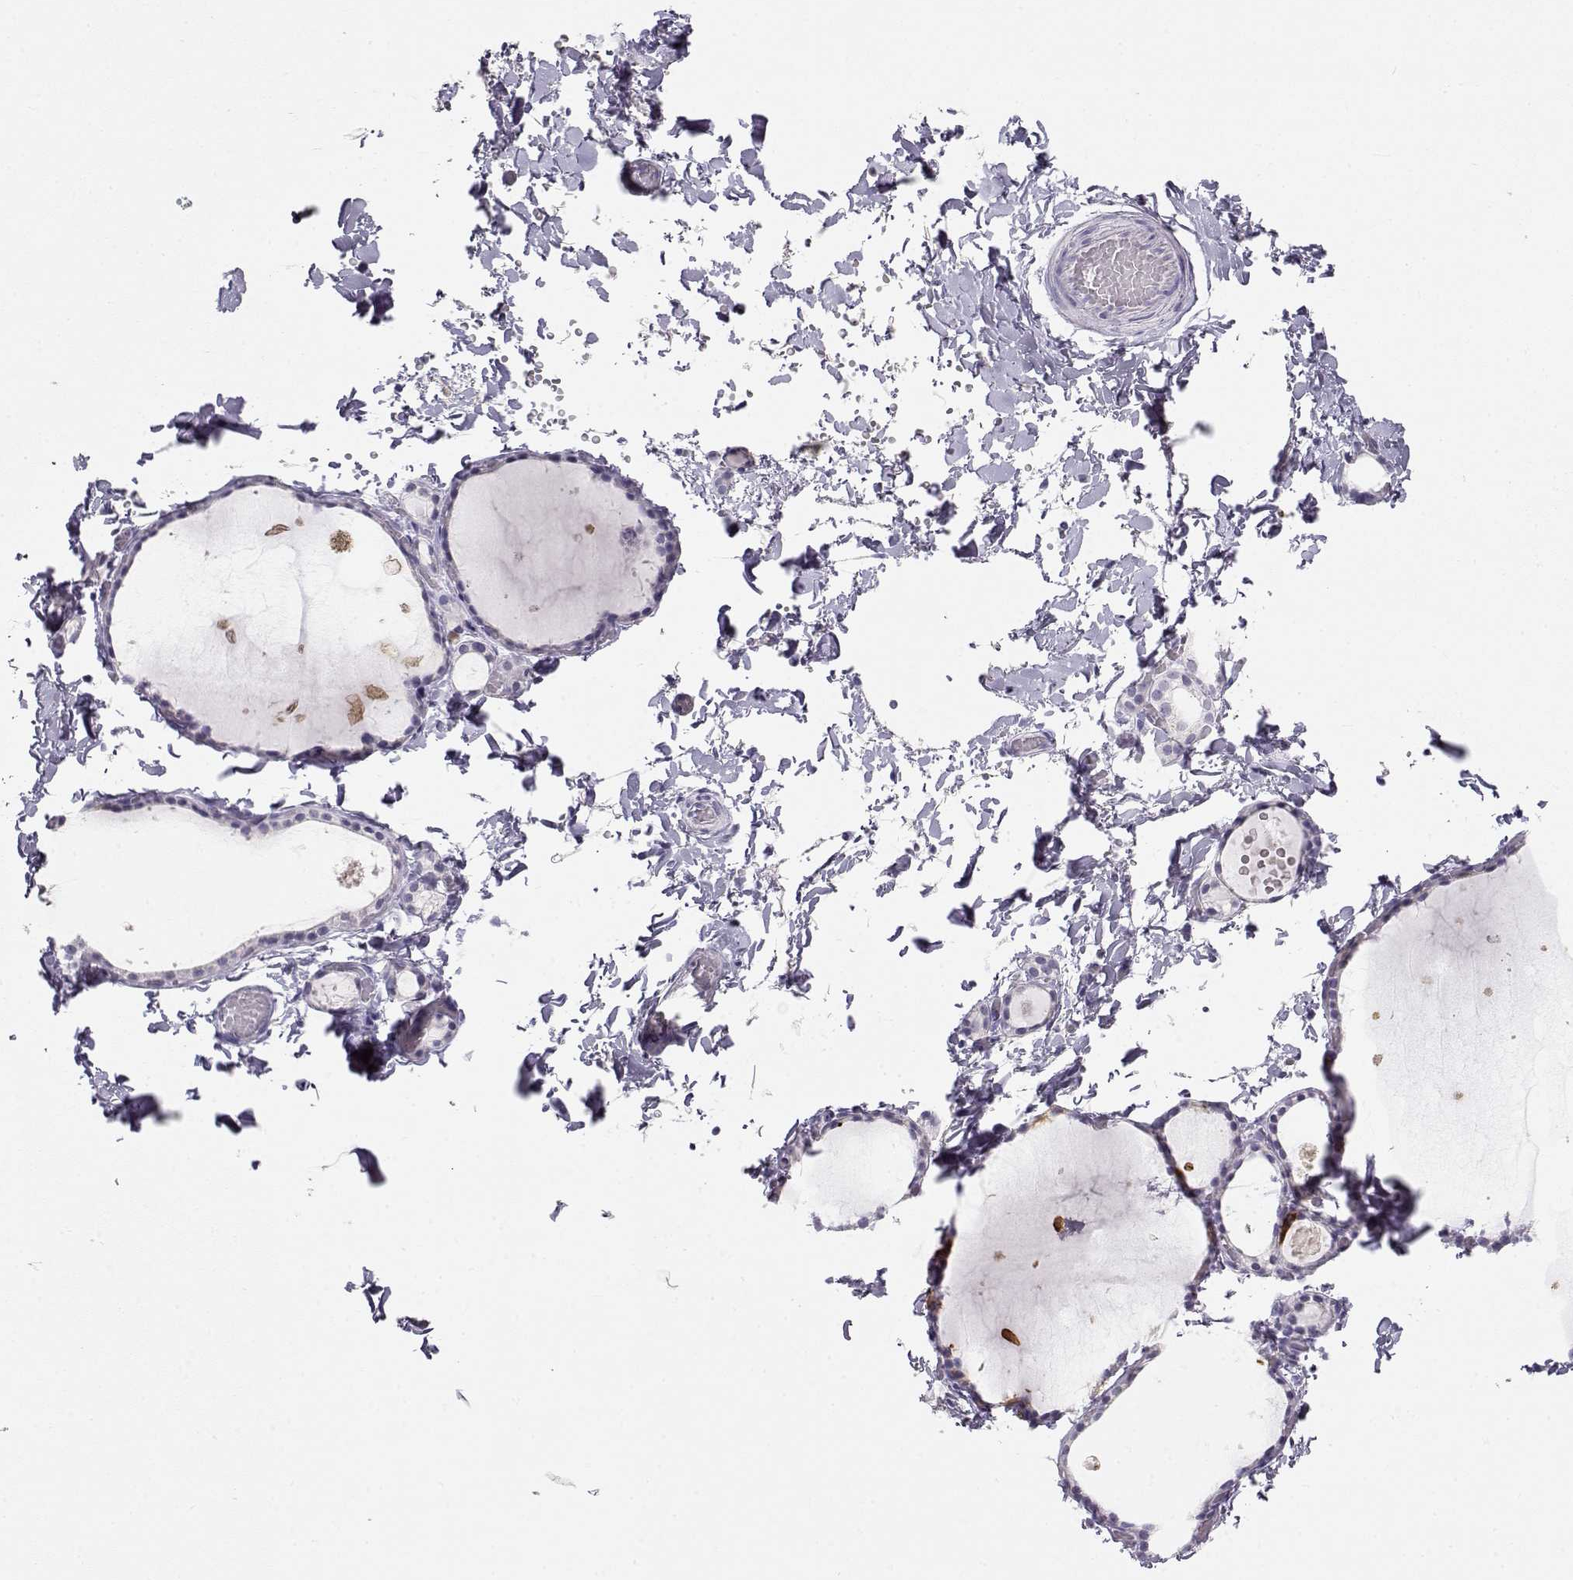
{"staining": {"intensity": "negative", "quantity": "none", "location": "none"}, "tissue": "thyroid gland", "cell_type": "Glandular cells", "image_type": "normal", "snomed": [{"axis": "morphology", "description": "Normal tissue, NOS"}, {"axis": "topography", "description": "Thyroid gland"}], "caption": "Immunohistochemical staining of unremarkable human thyroid gland reveals no significant positivity in glandular cells. (DAB (3,3'-diaminobenzidine) IHC visualized using brightfield microscopy, high magnification).", "gene": "OPN5", "patient": {"sex": "female", "age": 56}}